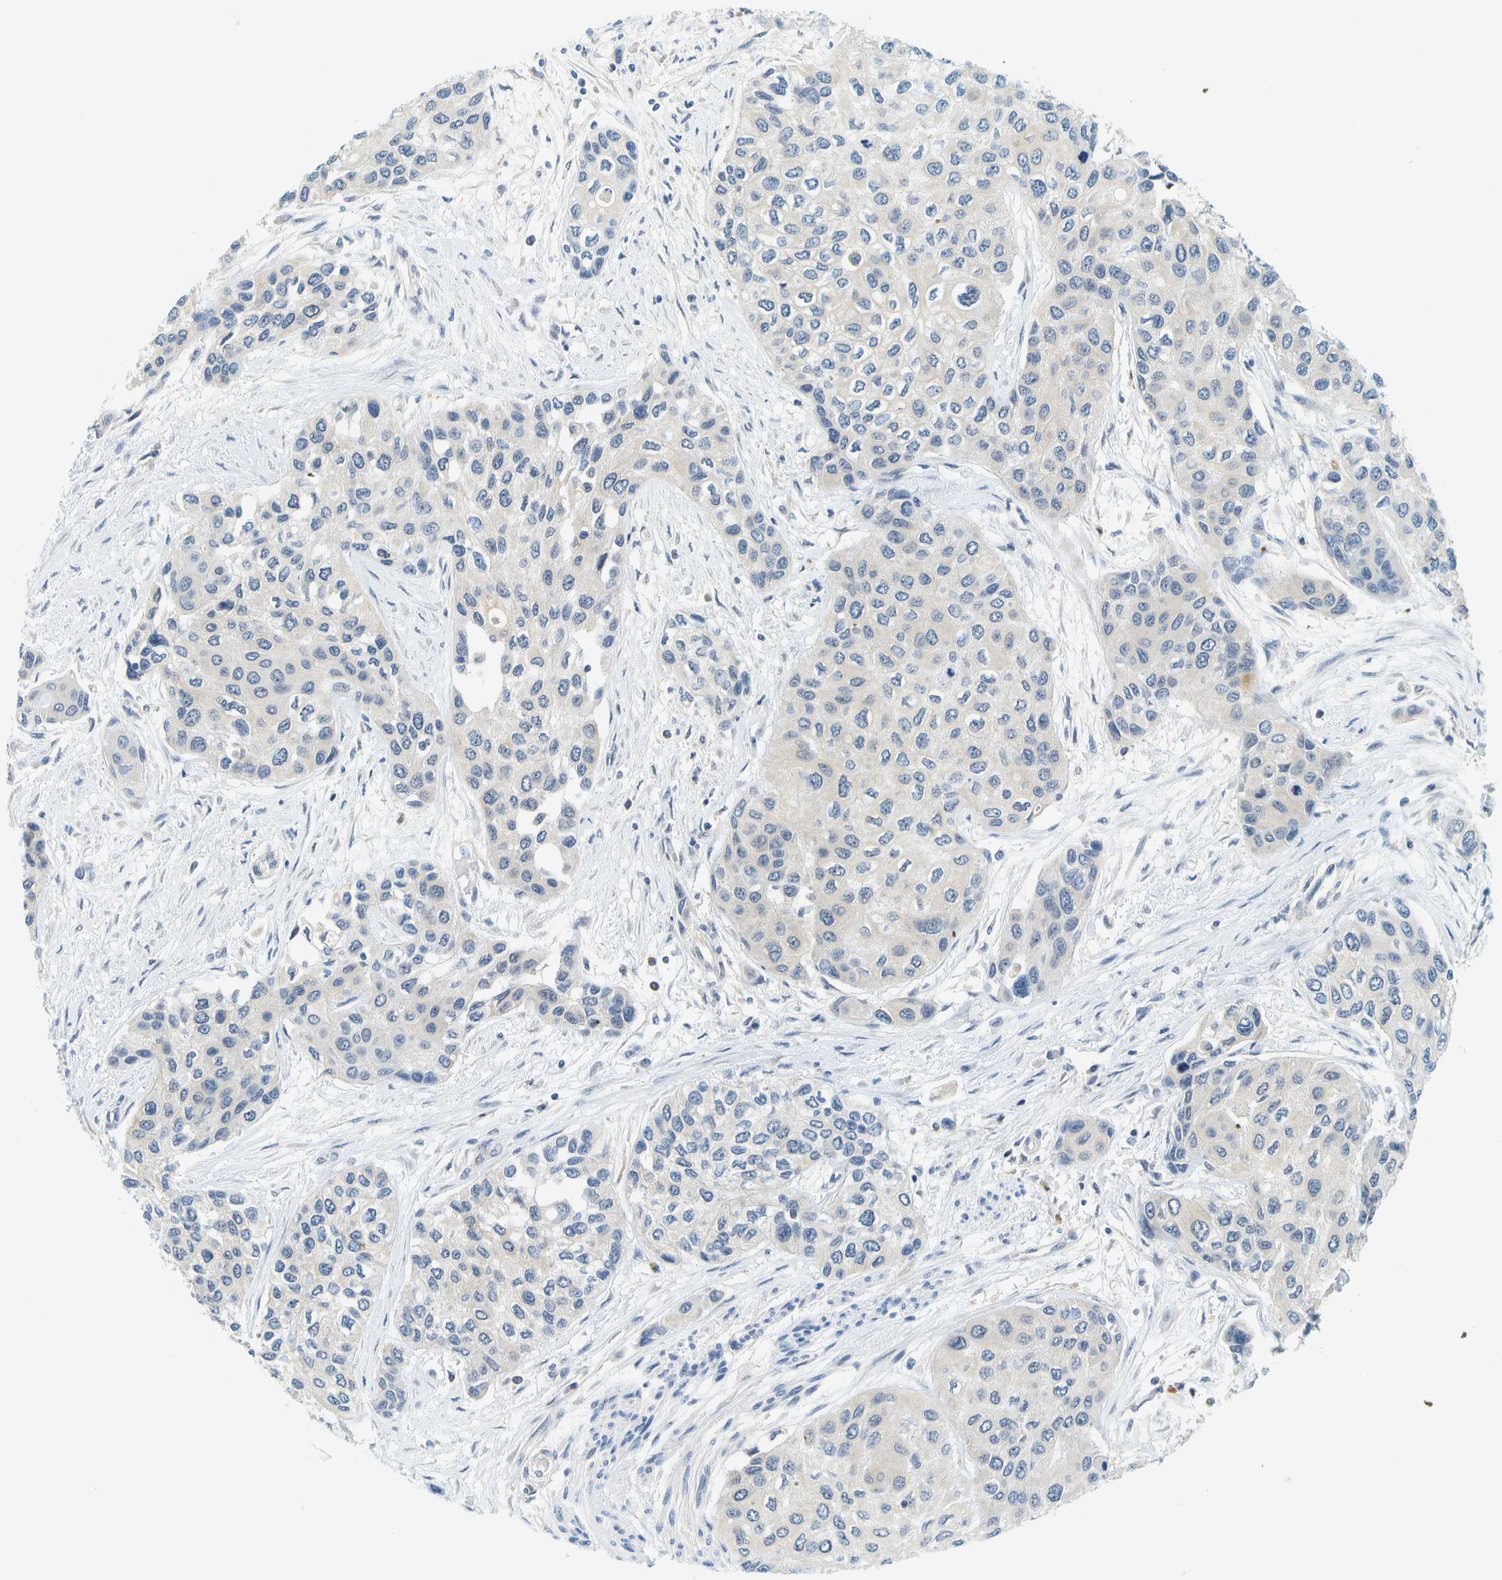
{"staining": {"intensity": "negative", "quantity": "none", "location": "none"}, "tissue": "urothelial cancer", "cell_type": "Tumor cells", "image_type": "cancer", "snomed": [{"axis": "morphology", "description": "Urothelial carcinoma, High grade"}, {"axis": "topography", "description": "Urinary bladder"}], "caption": "There is no significant staining in tumor cells of urothelial cancer. Nuclei are stained in blue.", "gene": "RASGRP2", "patient": {"sex": "female", "age": 56}}